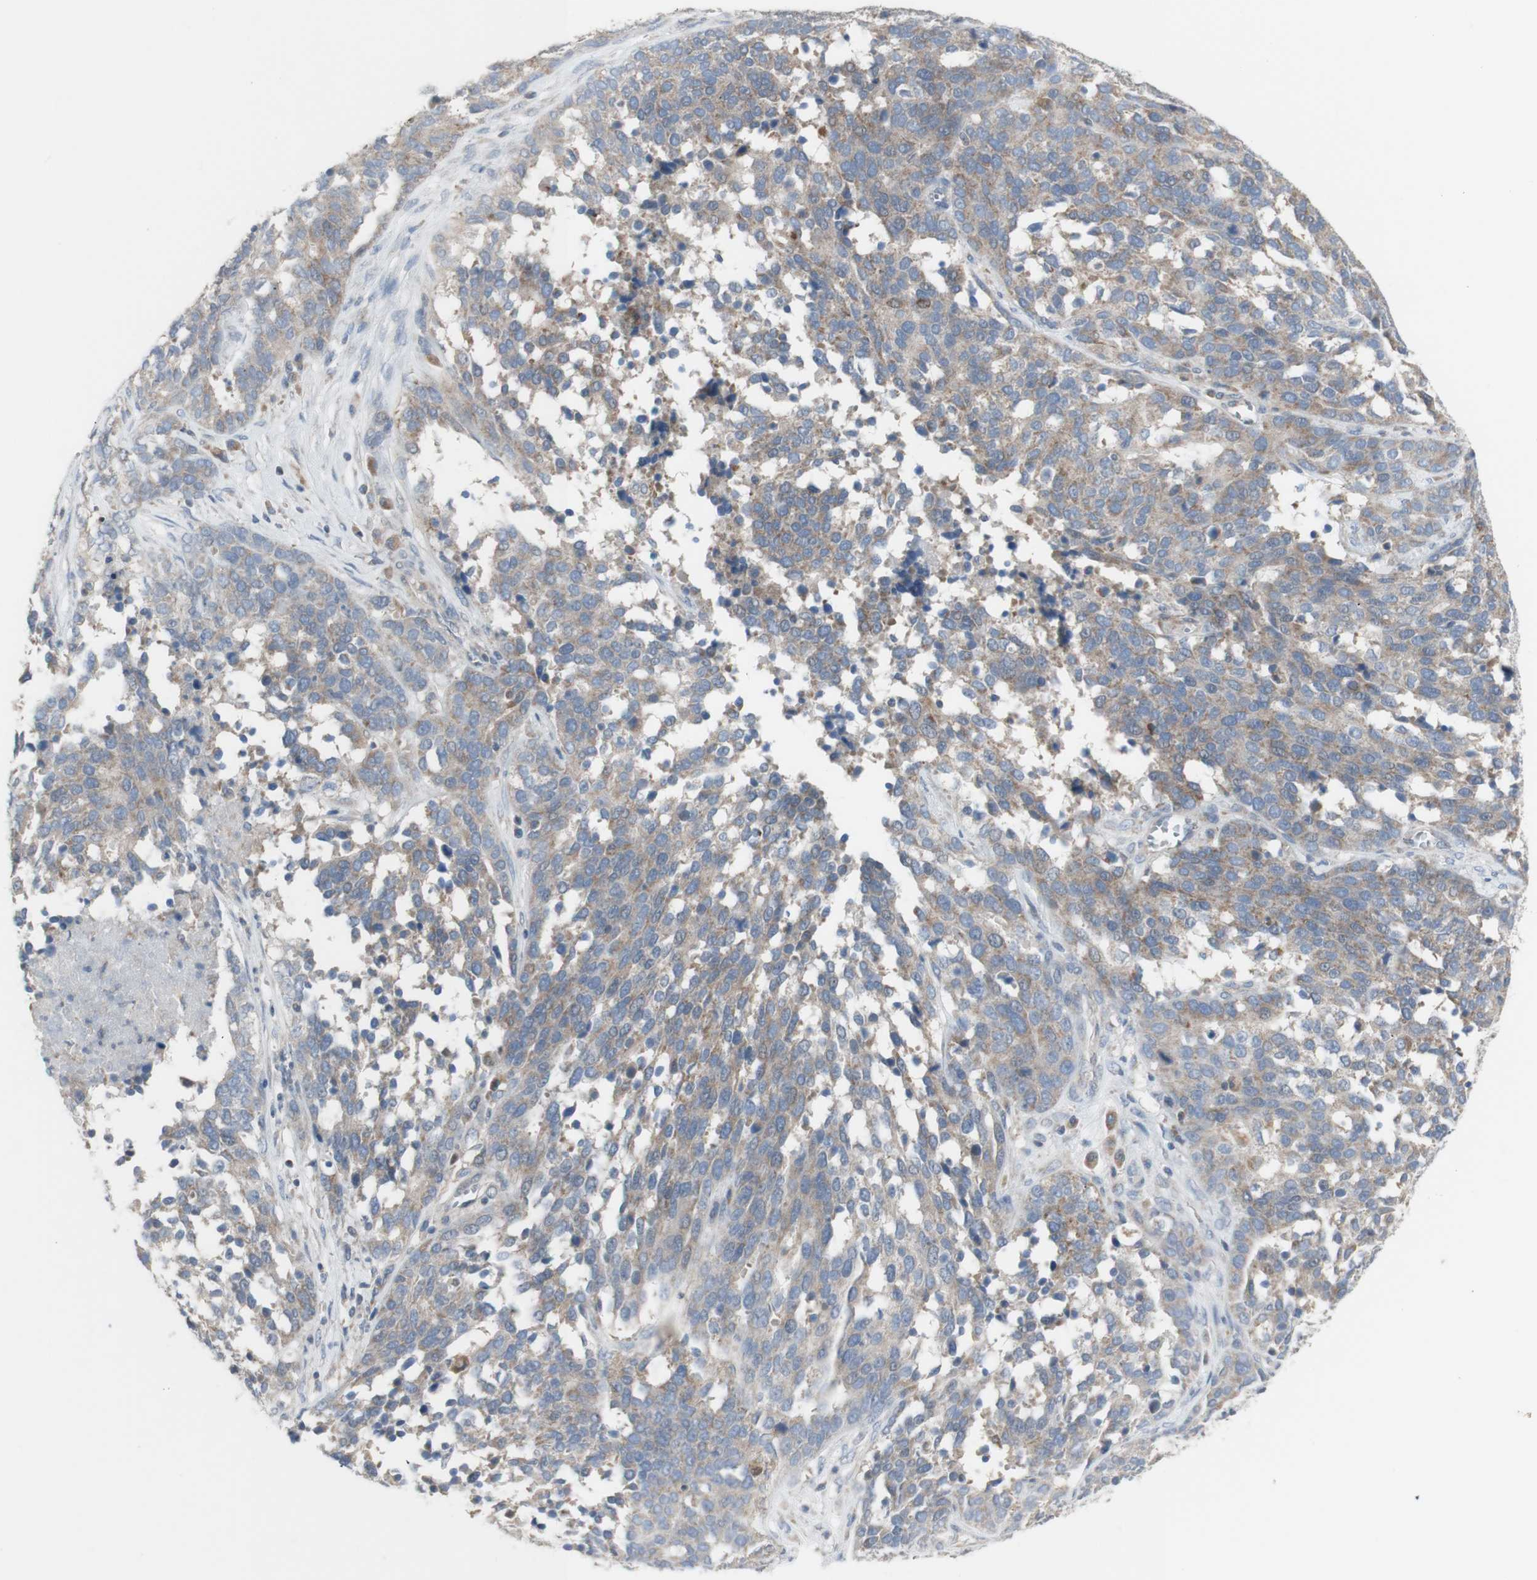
{"staining": {"intensity": "weak", "quantity": "<25%", "location": "cytoplasmic/membranous"}, "tissue": "ovarian cancer", "cell_type": "Tumor cells", "image_type": "cancer", "snomed": [{"axis": "morphology", "description": "Cystadenocarcinoma, serous, NOS"}, {"axis": "topography", "description": "Ovary"}], "caption": "This photomicrograph is of ovarian cancer stained with IHC to label a protein in brown with the nuclei are counter-stained blue. There is no positivity in tumor cells.", "gene": "C3orf52", "patient": {"sex": "female", "age": 44}}